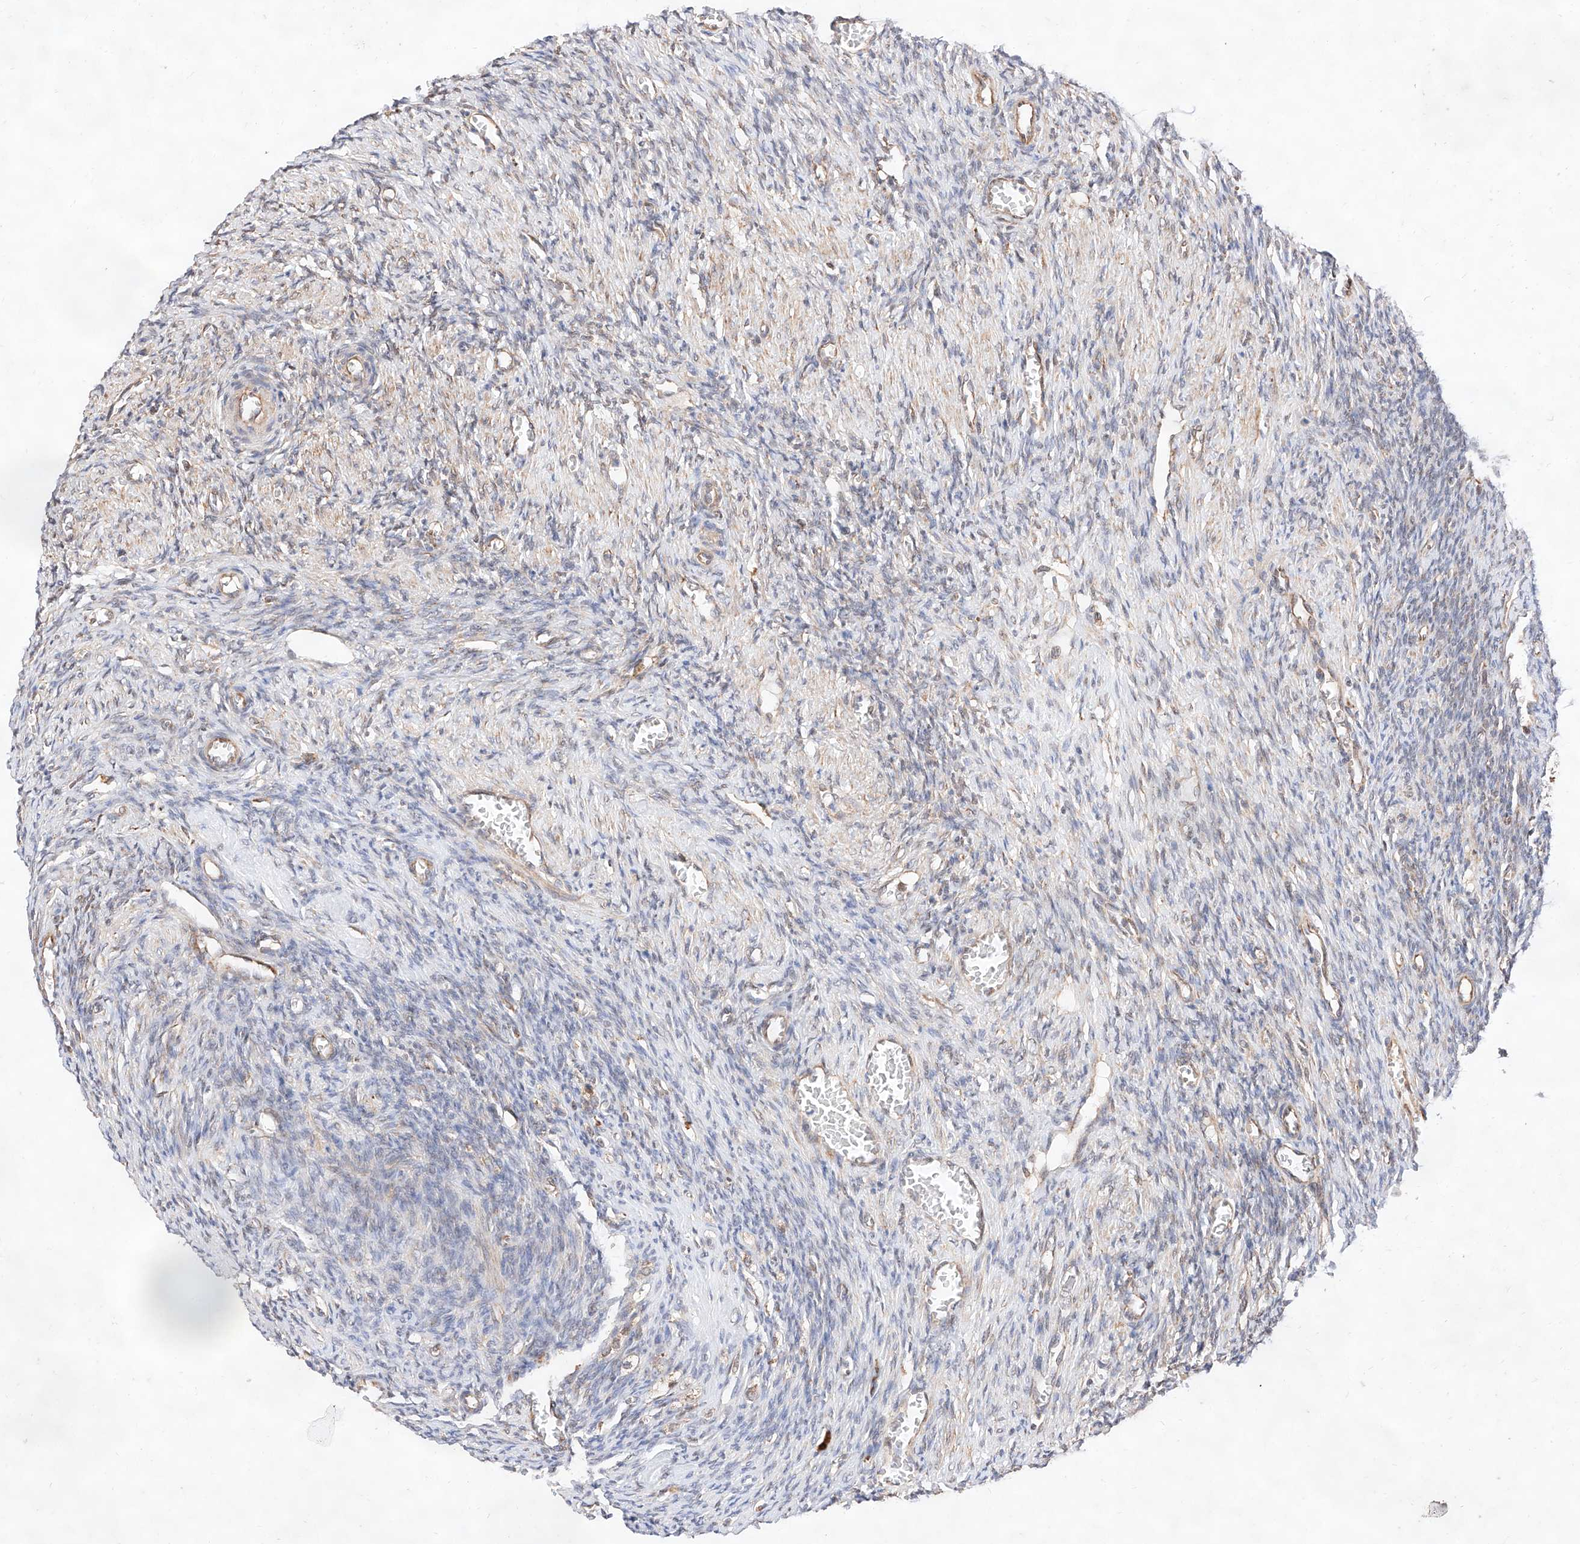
{"staining": {"intensity": "negative", "quantity": "none", "location": "none"}, "tissue": "ovary", "cell_type": "Ovarian stroma cells", "image_type": "normal", "snomed": [{"axis": "morphology", "description": "Normal tissue, NOS"}, {"axis": "topography", "description": "Ovary"}], "caption": "High power microscopy image of an immunohistochemistry (IHC) image of benign ovary, revealing no significant expression in ovarian stroma cells. (Brightfield microscopy of DAB IHC at high magnification).", "gene": "ATP9B", "patient": {"sex": "female", "age": 27}}